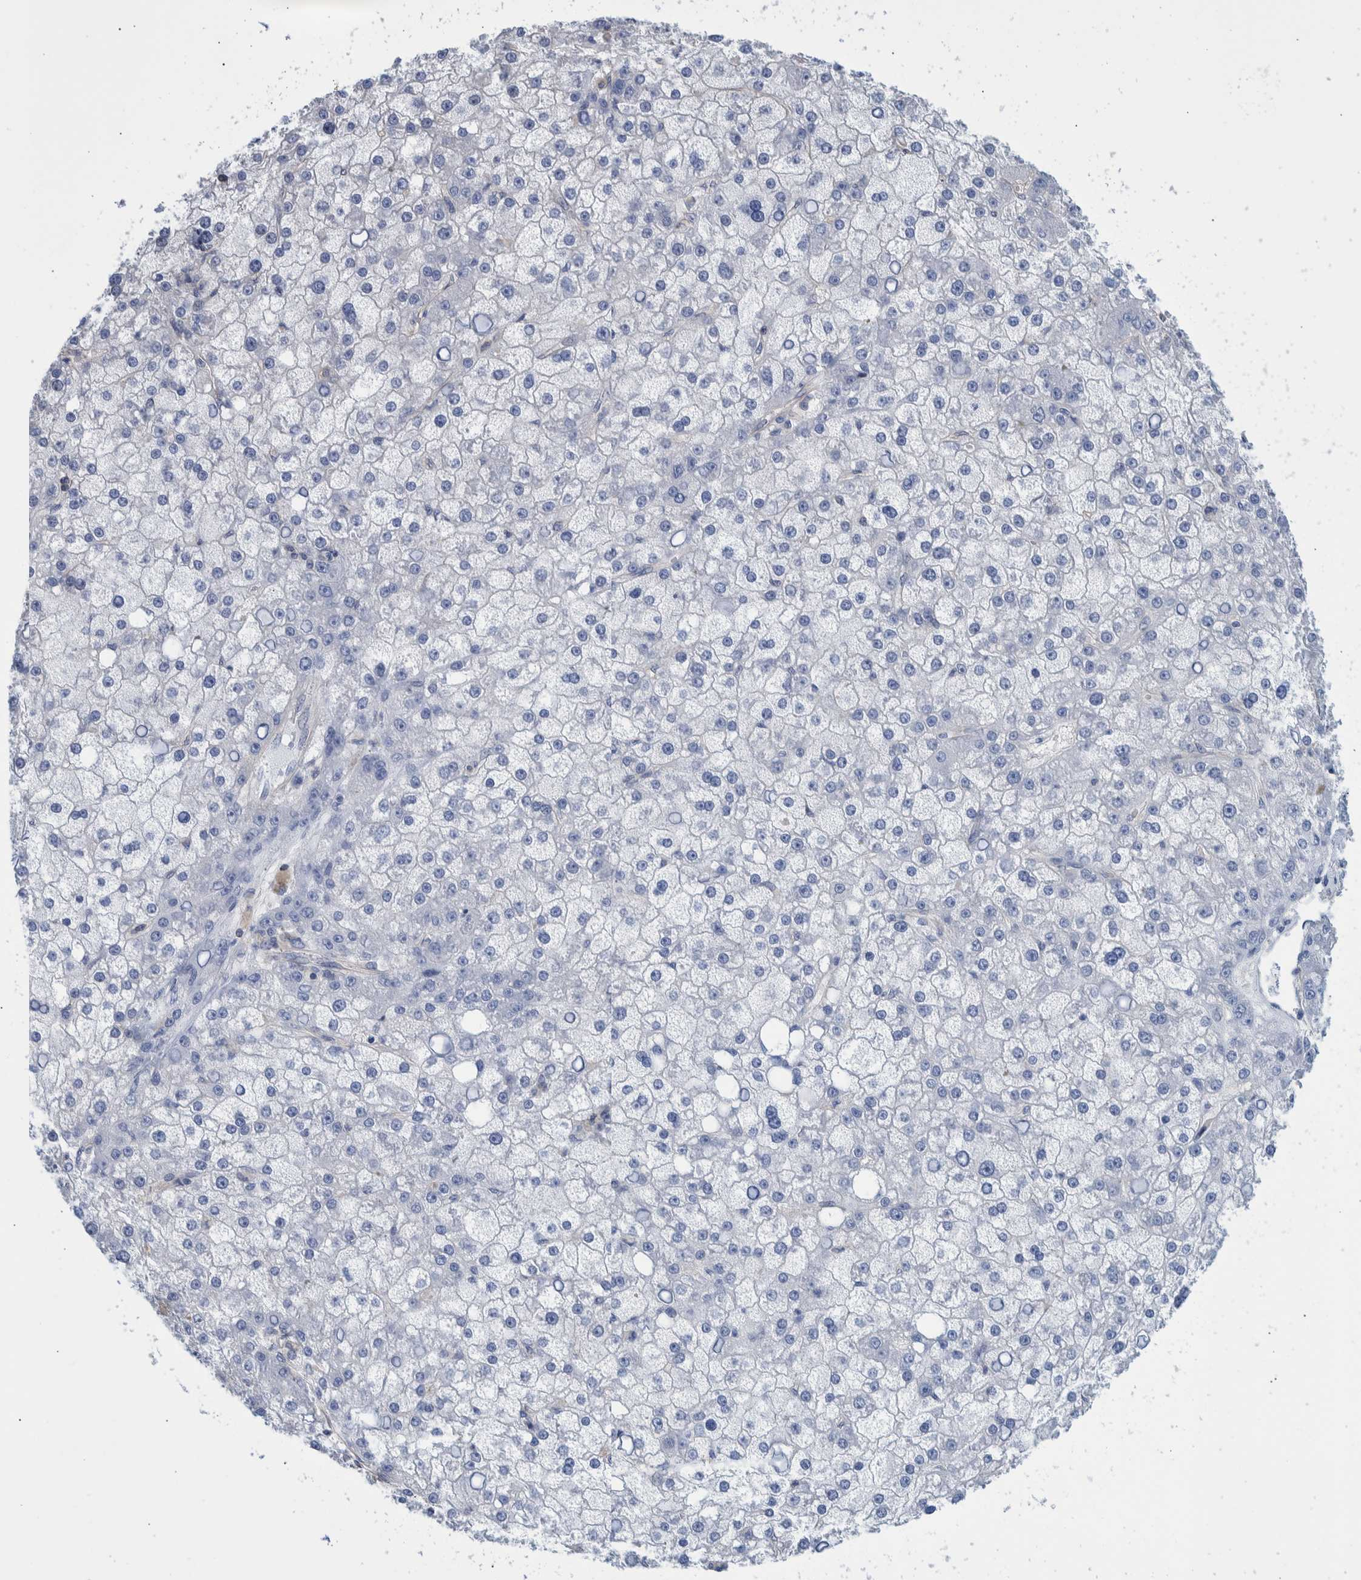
{"staining": {"intensity": "negative", "quantity": "none", "location": "none"}, "tissue": "liver cancer", "cell_type": "Tumor cells", "image_type": "cancer", "snomed": [{"axis": "morphology", "description": "Carcinoma, Hepatocellular, NOS"}, {"axis": "topography", "description": "Liver"}], "caption": "A high-resolution histopathology image shows immunohistochemistry (IHC) staining of liver hepatocellular carcinoma, which reveals no significant staining in tumor cells.", "gene": "PPP3CC", "patient": {"sex": "male", "age": 67}}